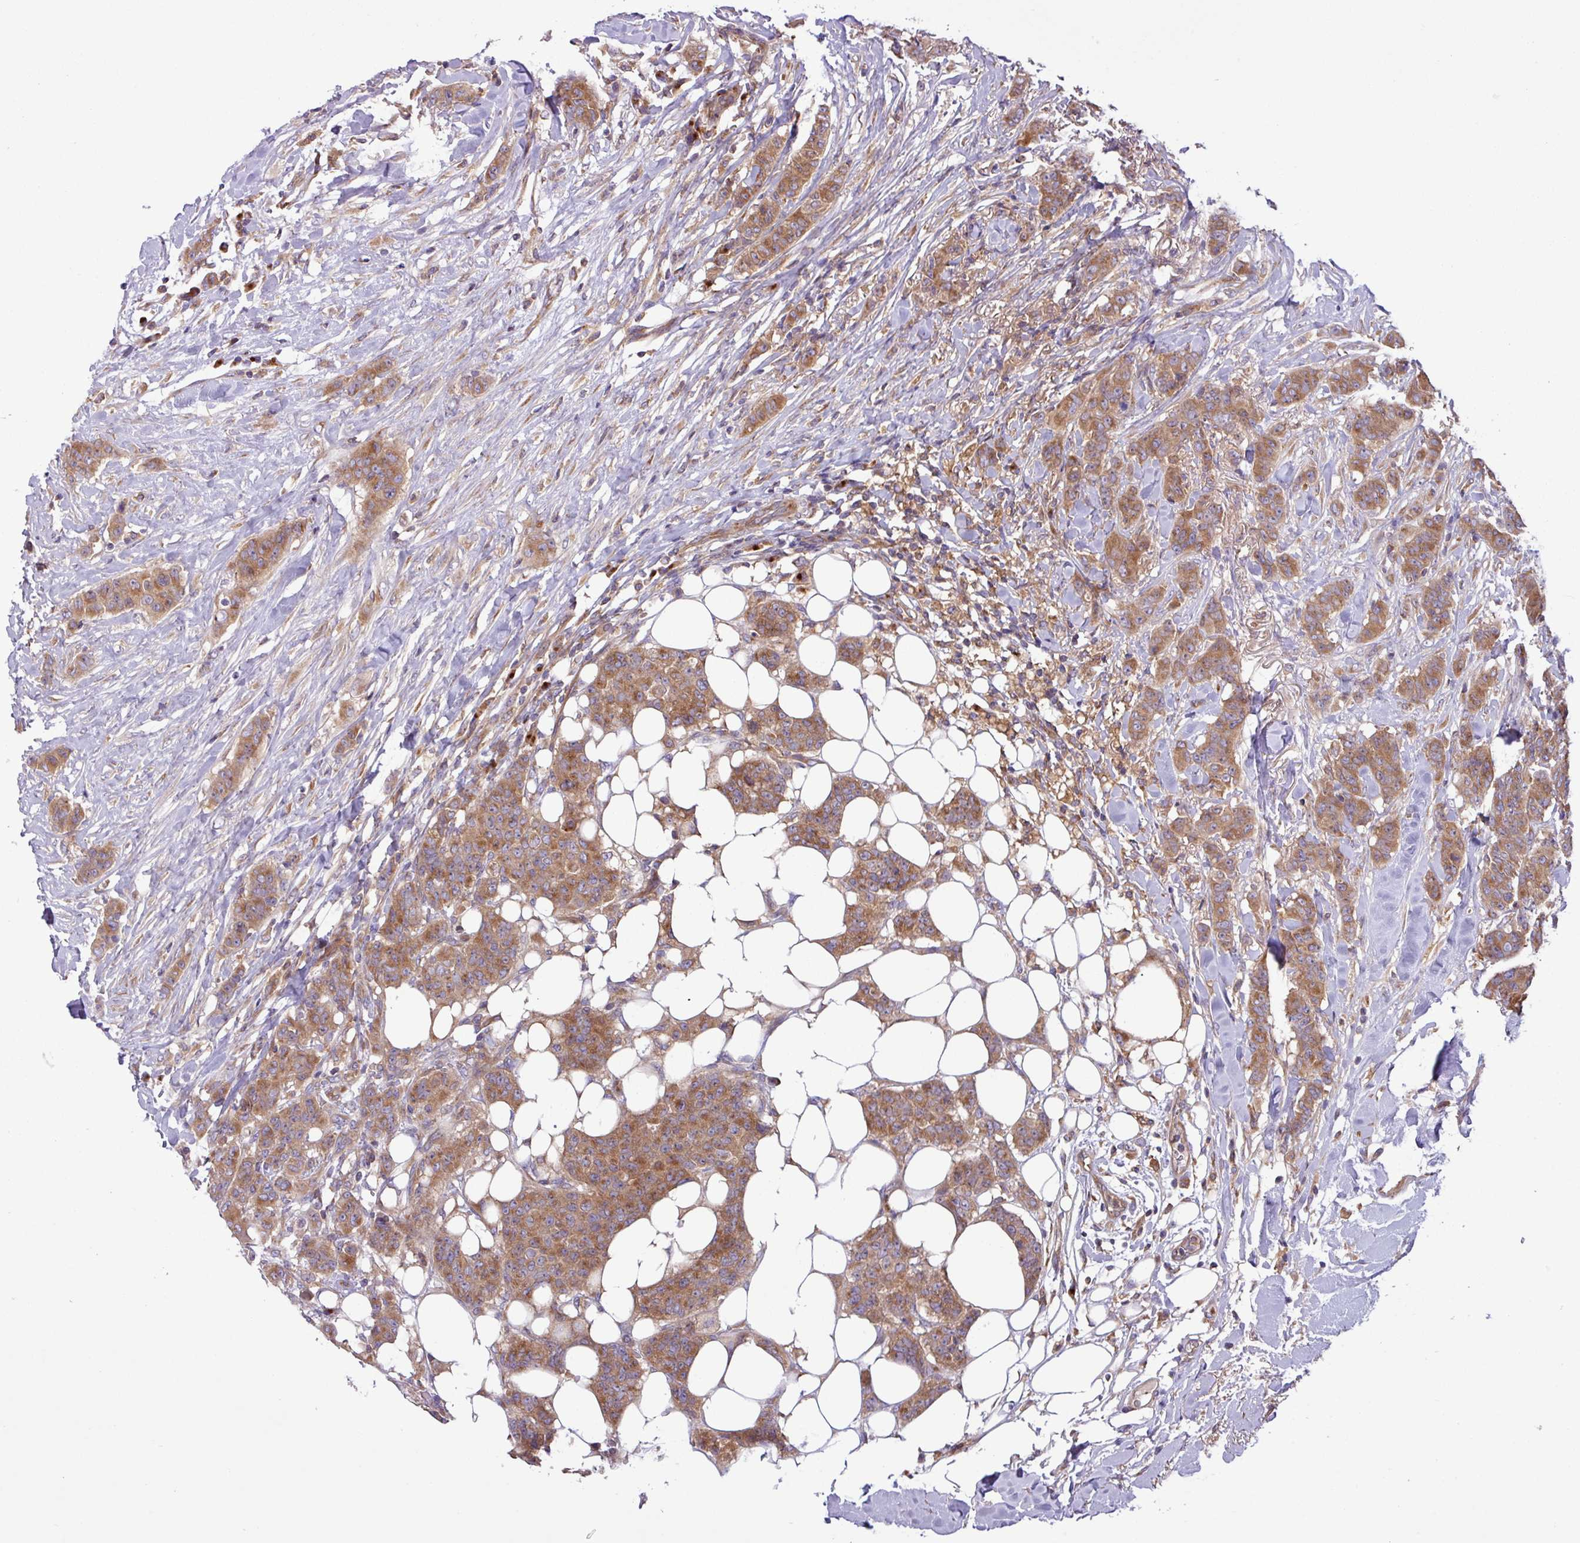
{"staining": {"intensity": "moderate", "quantity": ">75%", "location": "cytoplasmic/membranous"}, "tissue": "breast cancer", "cell_type": "Tumor cells", "image_type": "cancer", "snomed": [{"axis": "morphology", "description": "Duct carcinoma"}, {"axis": "topography", "description": "Breast"}], "caption": "A high-resolution histopathology image shows immunohistochemistry (IHC) staining of infiltrating ductal carcinoma (breast), which displays moderate cytoplasmic/membranous positivity in about >75% of tumor cells.", "gene": "RAB19", "patient": {"sex": "female", "age": 40}}